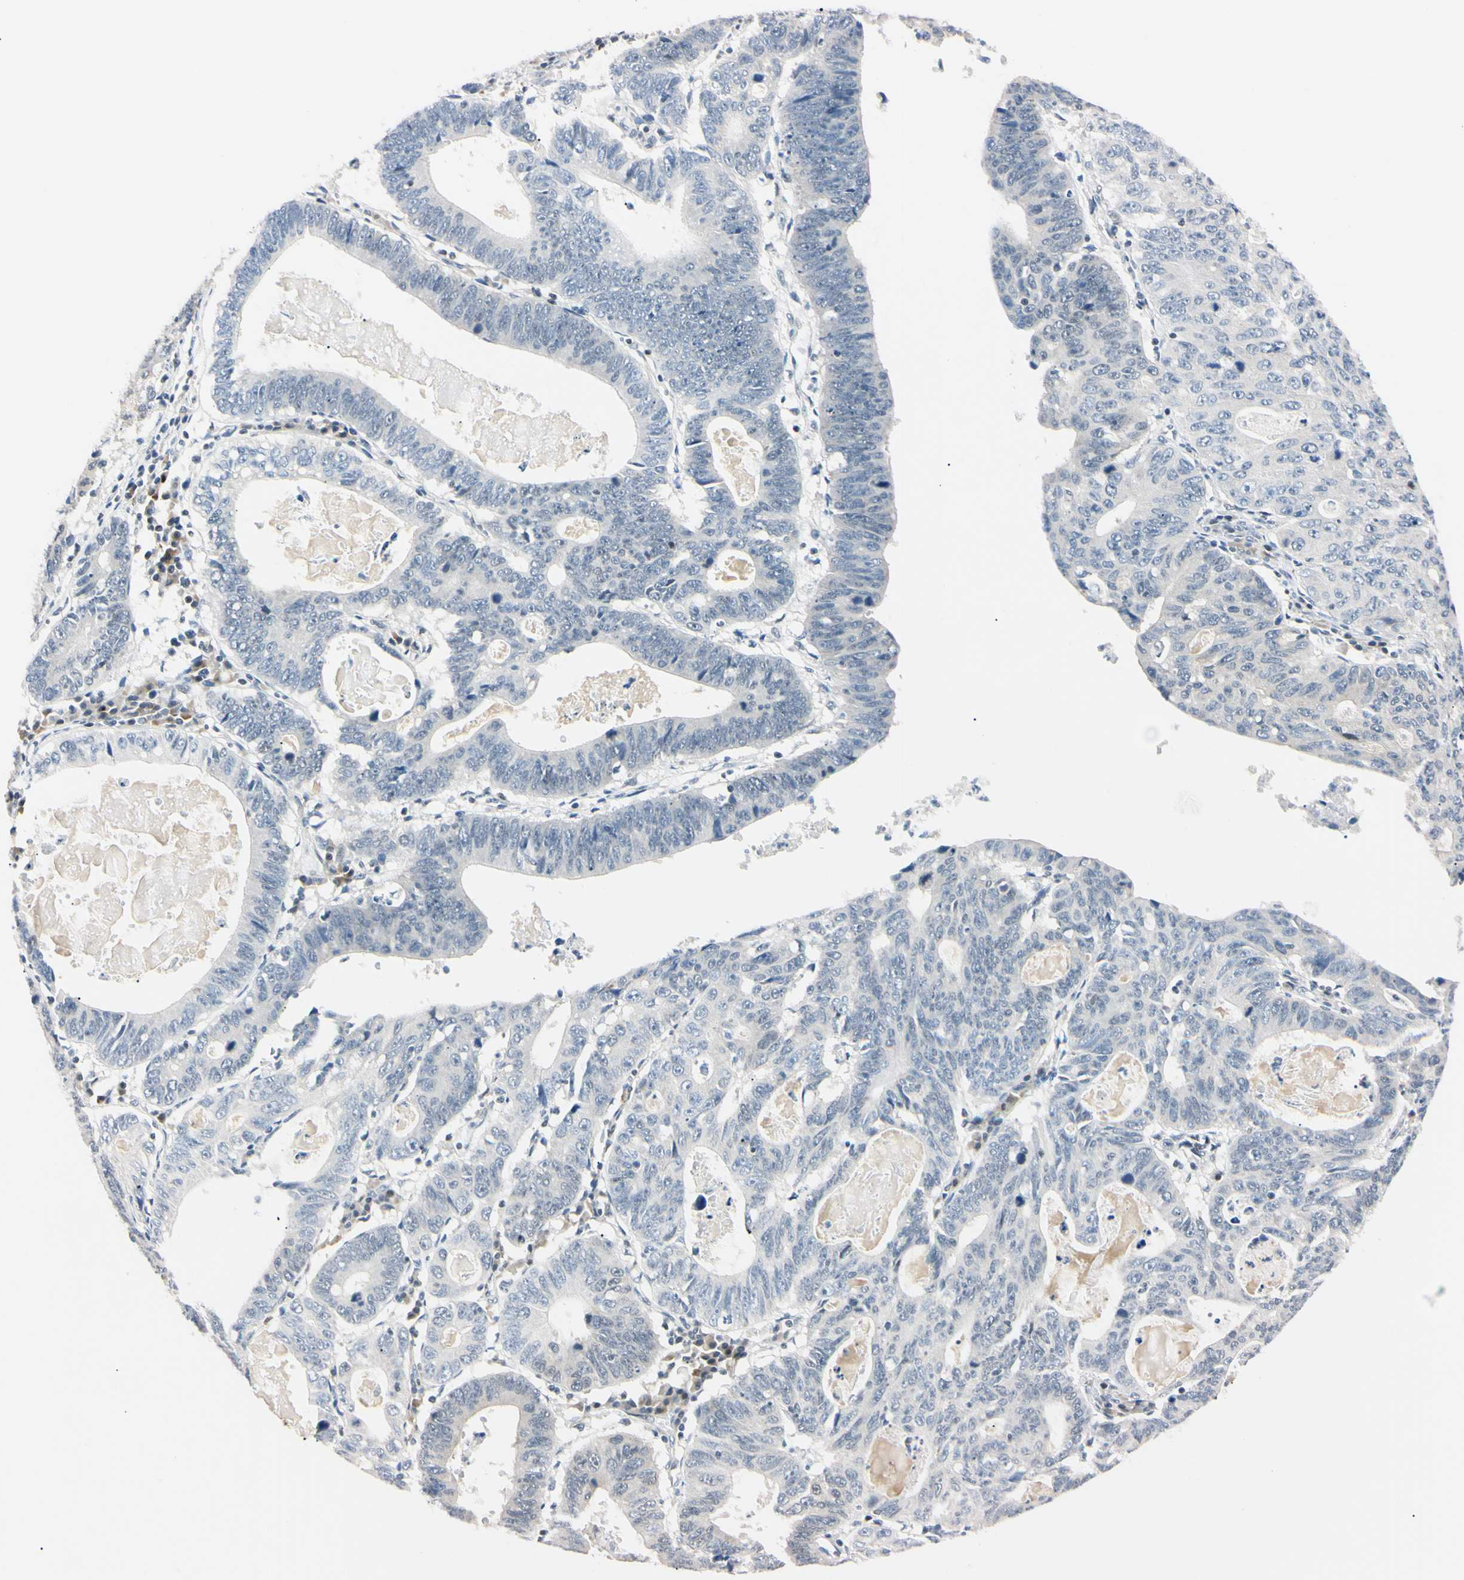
{"staining": {"intensity": "negative", "quantity": "none", "location": "none"}, "tissue": "stomach cancer", "cell_type": "Tumor cells", "image_type": "cancer", "snomed": [{"axis": "morphology", "description": "Adenocarcinoma, NOS"}, {"axis": "topography", "description": "Stomach"}], "caption": "High power microscopy image of an IHC histopathology image of stomach cancer (adenocarcinoma), revealing no significant positivity in tumor cells. Brightfield microscopy of immunohistochemistry (IHC) stained with DAB (3,3'-diaminobenzidine) (brown) and hematoxylin (blue), captured at high magnification.", "gene": "C1orf174", "patient": {"sex": "male", "age": 59}}